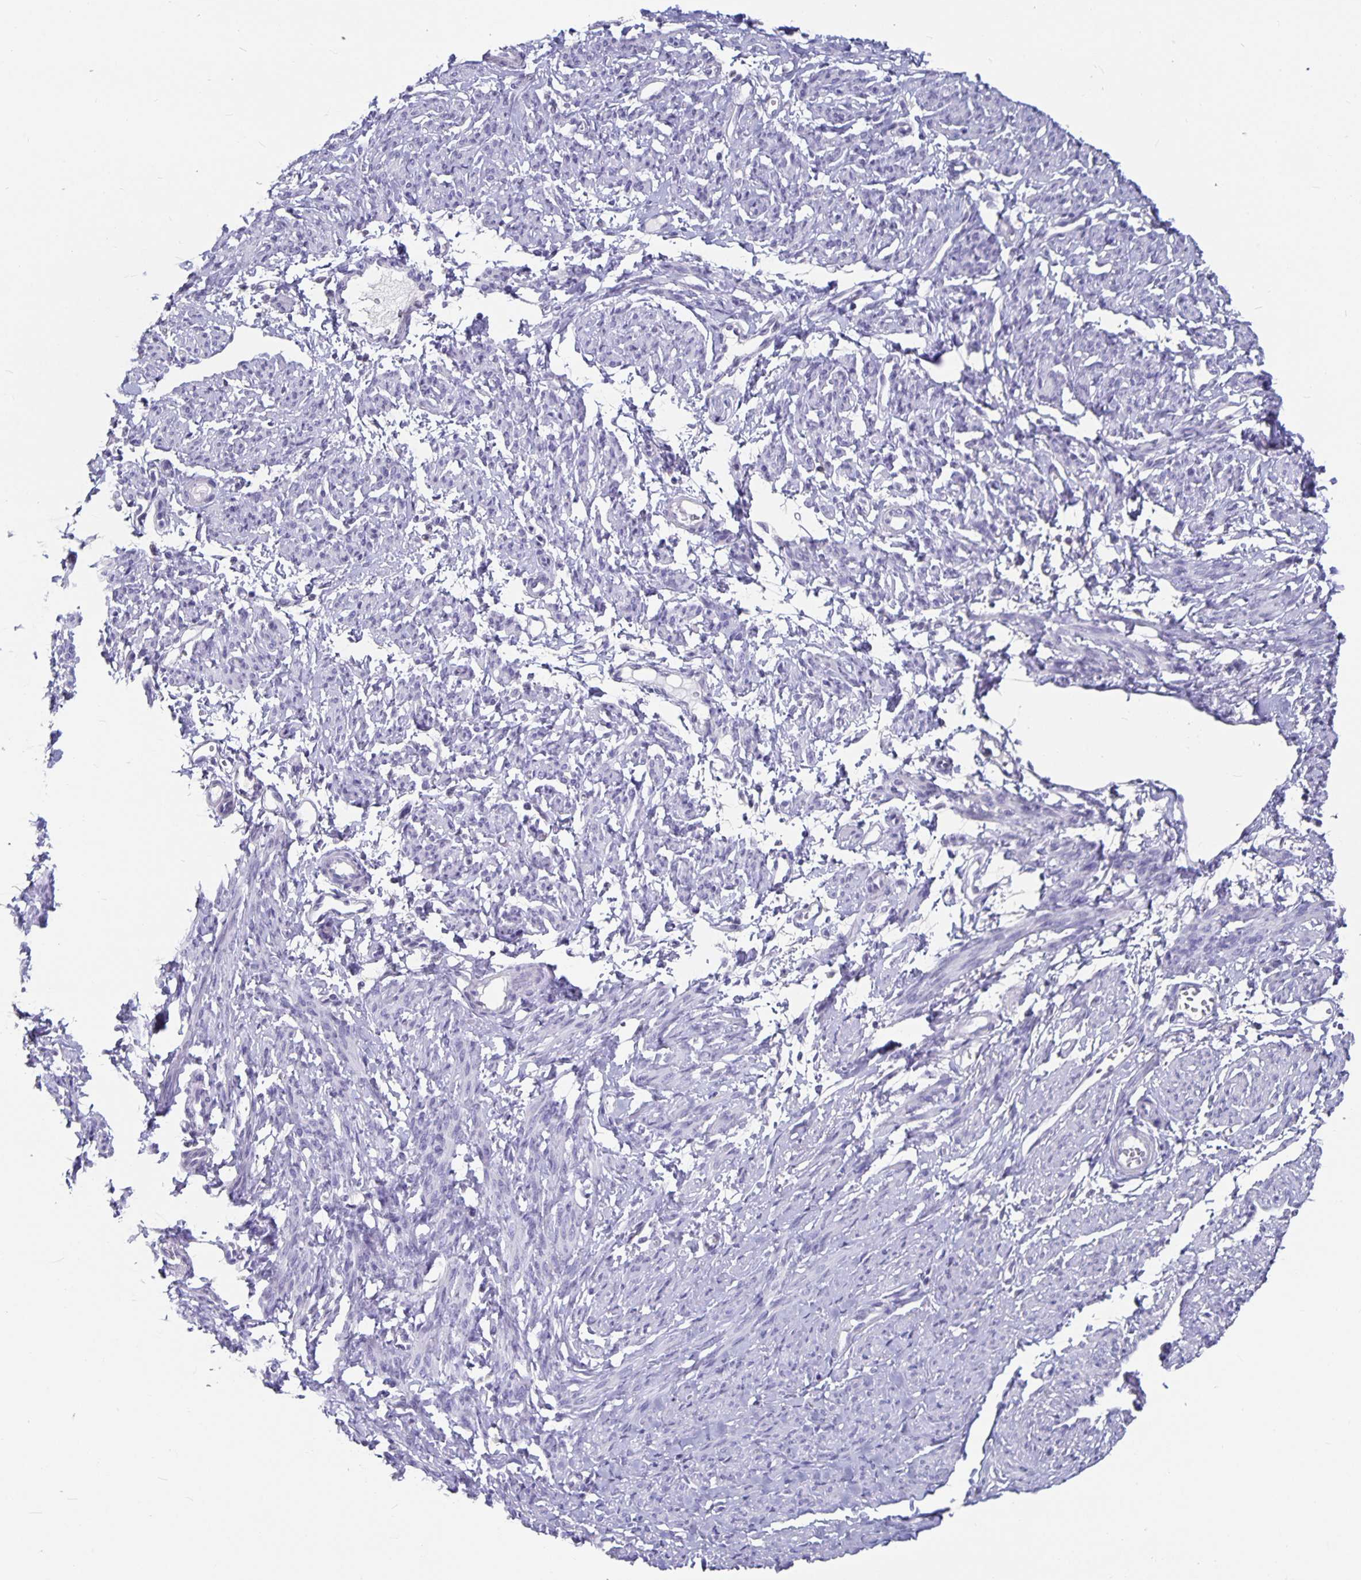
{"staining": {"intensity": "negative", "quantity": "none", "location": "none"}, "tissue": "smooth muscle", "cell_type": "Smooth muscle cells", "image_type": "normal", "snomed": [{"axis": "morphology", "description": "Normal tissue, NOS"}, {"axis": "topography", "description": "Smooth muscle"}], "caption": "A micrograph of human smooth muscle is negative for staining in smooth muscle cells. The staining is performed using DAB brown chromogen with nuclei counter-stained in using hematoxylin.", "gene": "OLIG2", "patient": {"sex": "female", "age": 65}}